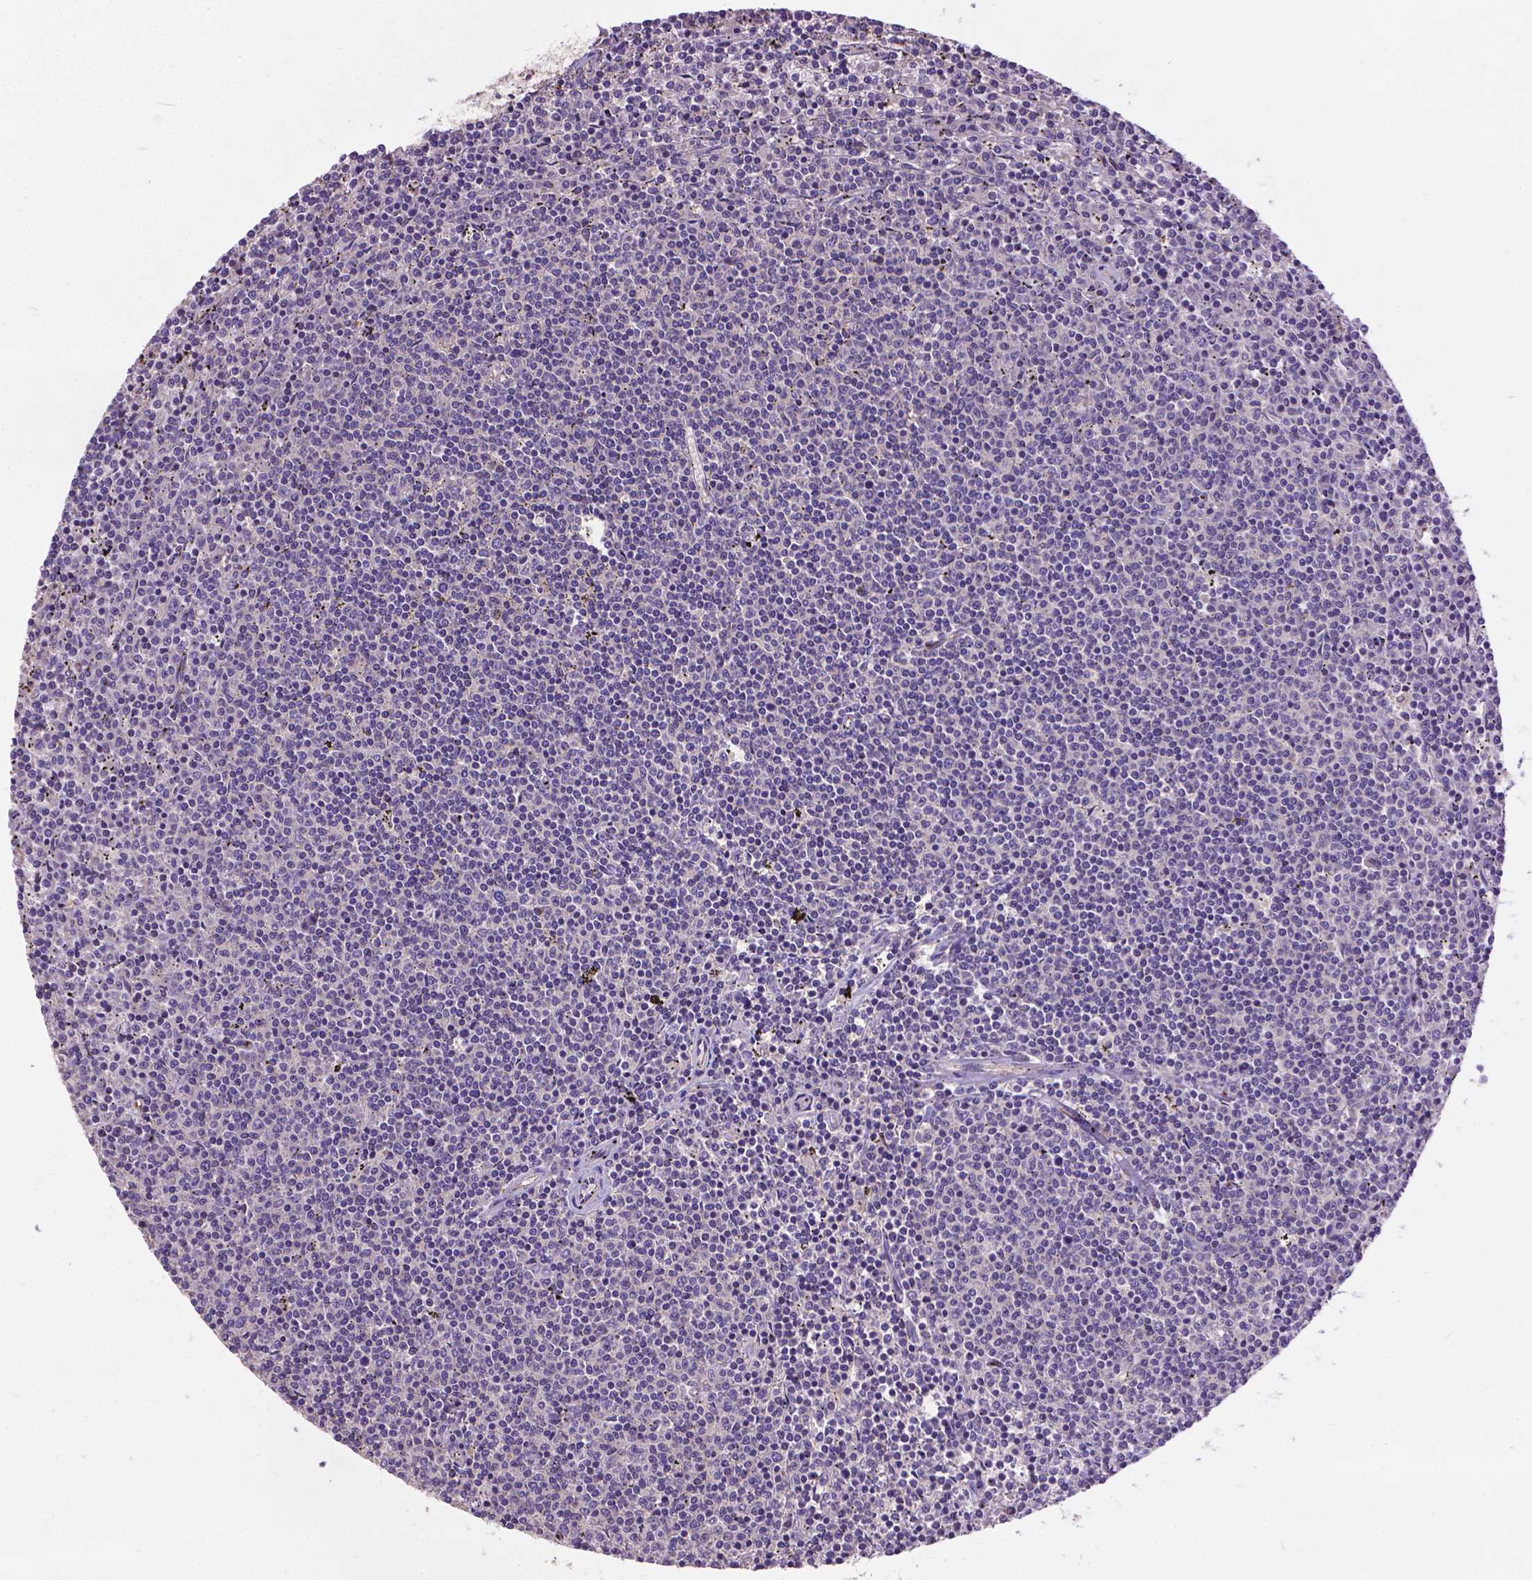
{"staining": {"intensity": "negative", "quantity": "none", "location": "none"}, "tissue": "lymphoma", "cell_type": "Tumor cells", "image_type": "cancer", "snomed": [{"axis": "morphology", "description": "Malignant lymphoma, non-Hodgkin's type, Low grade"}, {"axis": "topography", "description": "Spleen"}], "caption": "The IHC micrograph has no significant staining in tumor cells of lymphoma tissue.", "gene": "ZNF337", "patient": {"sex": "female", "age": 50}}